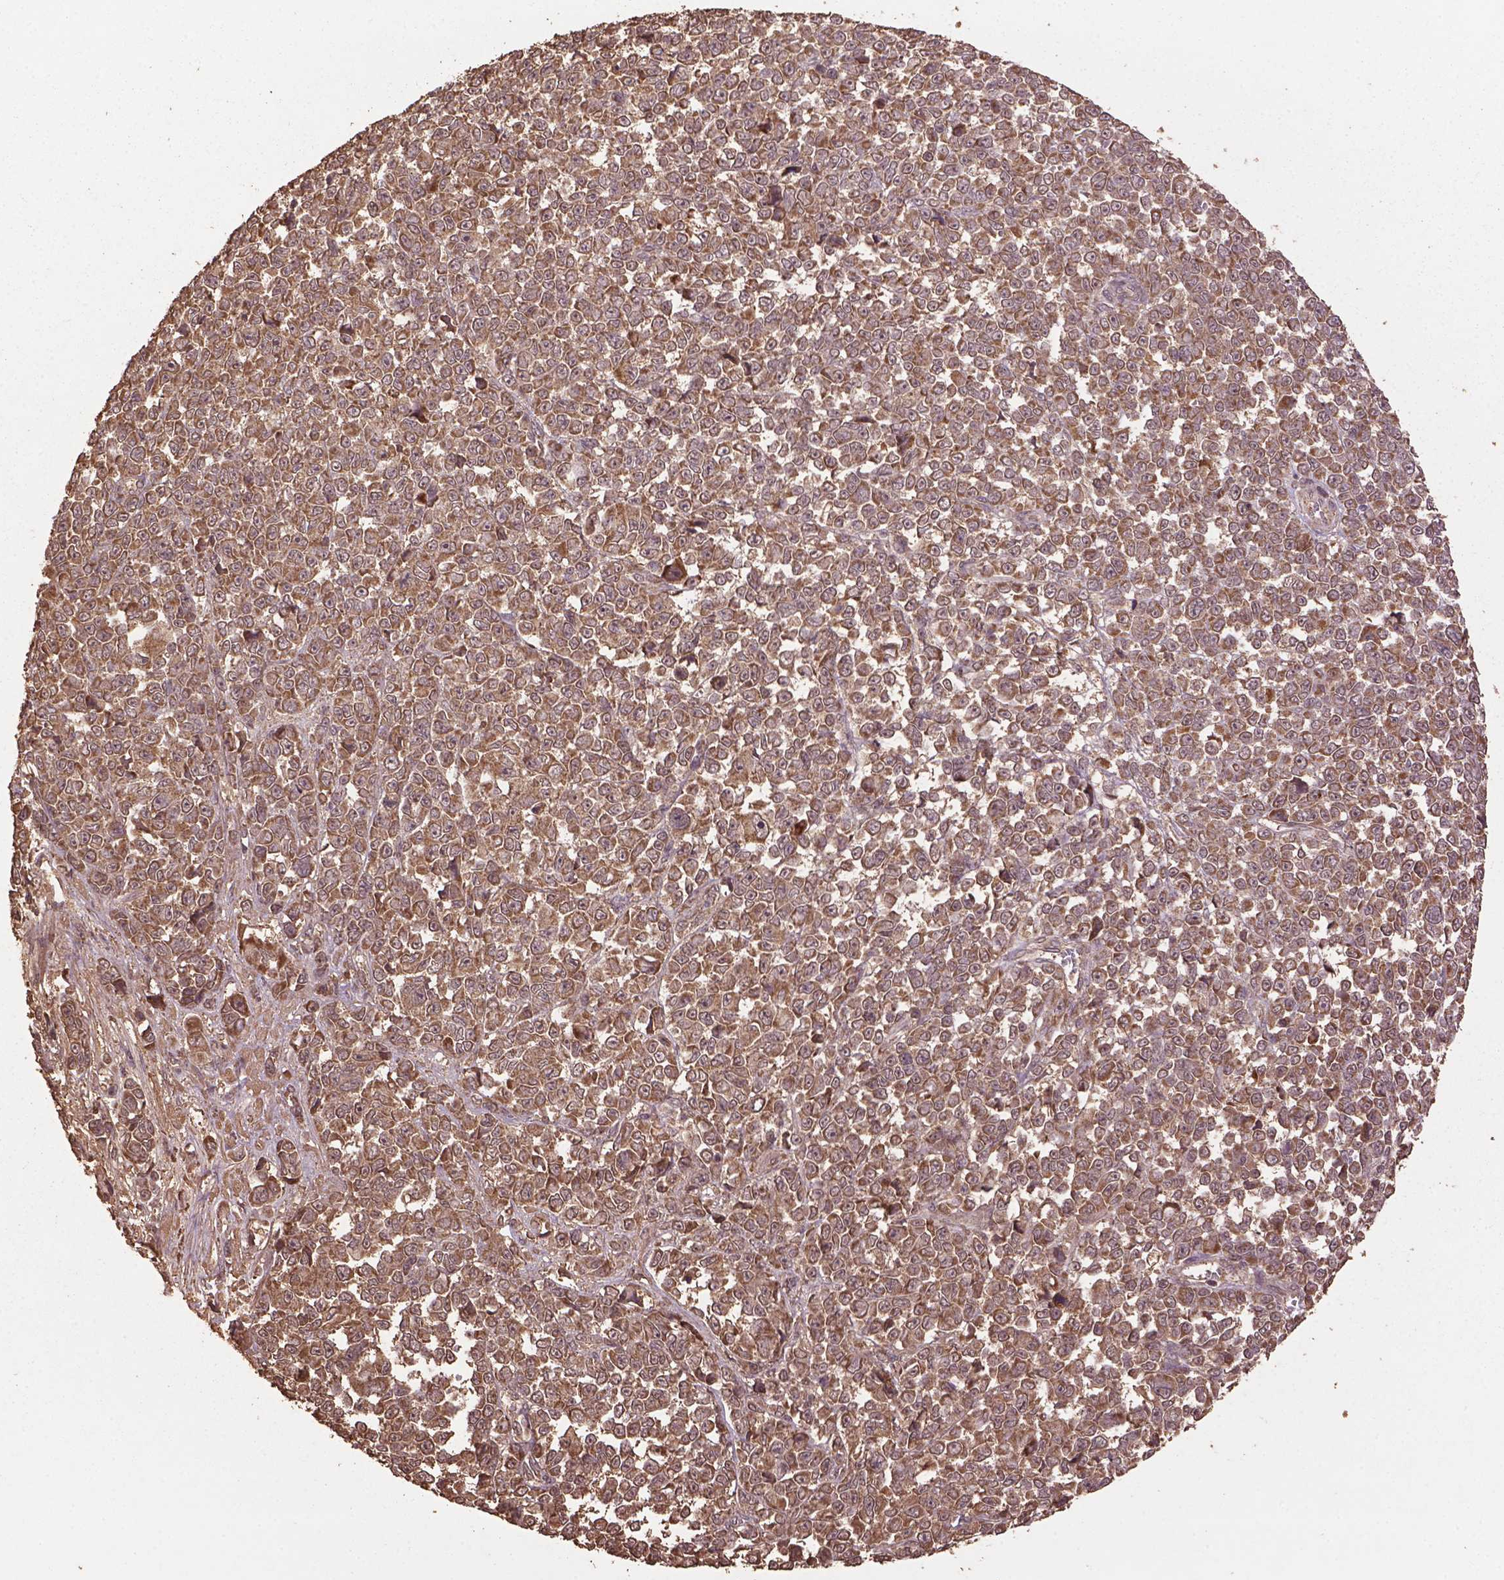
{"staining": {"intensity": "moderate", "quantity": ">75%", "location": "cytoplasmic/membranous"}, "tissue": "melanoma", "cell_type": "Tumor cells", "image_type": "cancer", "snomed": [{"axis": "morphology", "description": "Malignant melanoma, NOS"}, {"axis": "topography", "description": "Skin"}], "caption": "Protein staining exhibits moderate cytoplasmic/membranous staining in approximately >75% of tumor cells in malignant melanoma.", "gene": "BABAM1", "patient": {"sex": "female", "age": 95}}